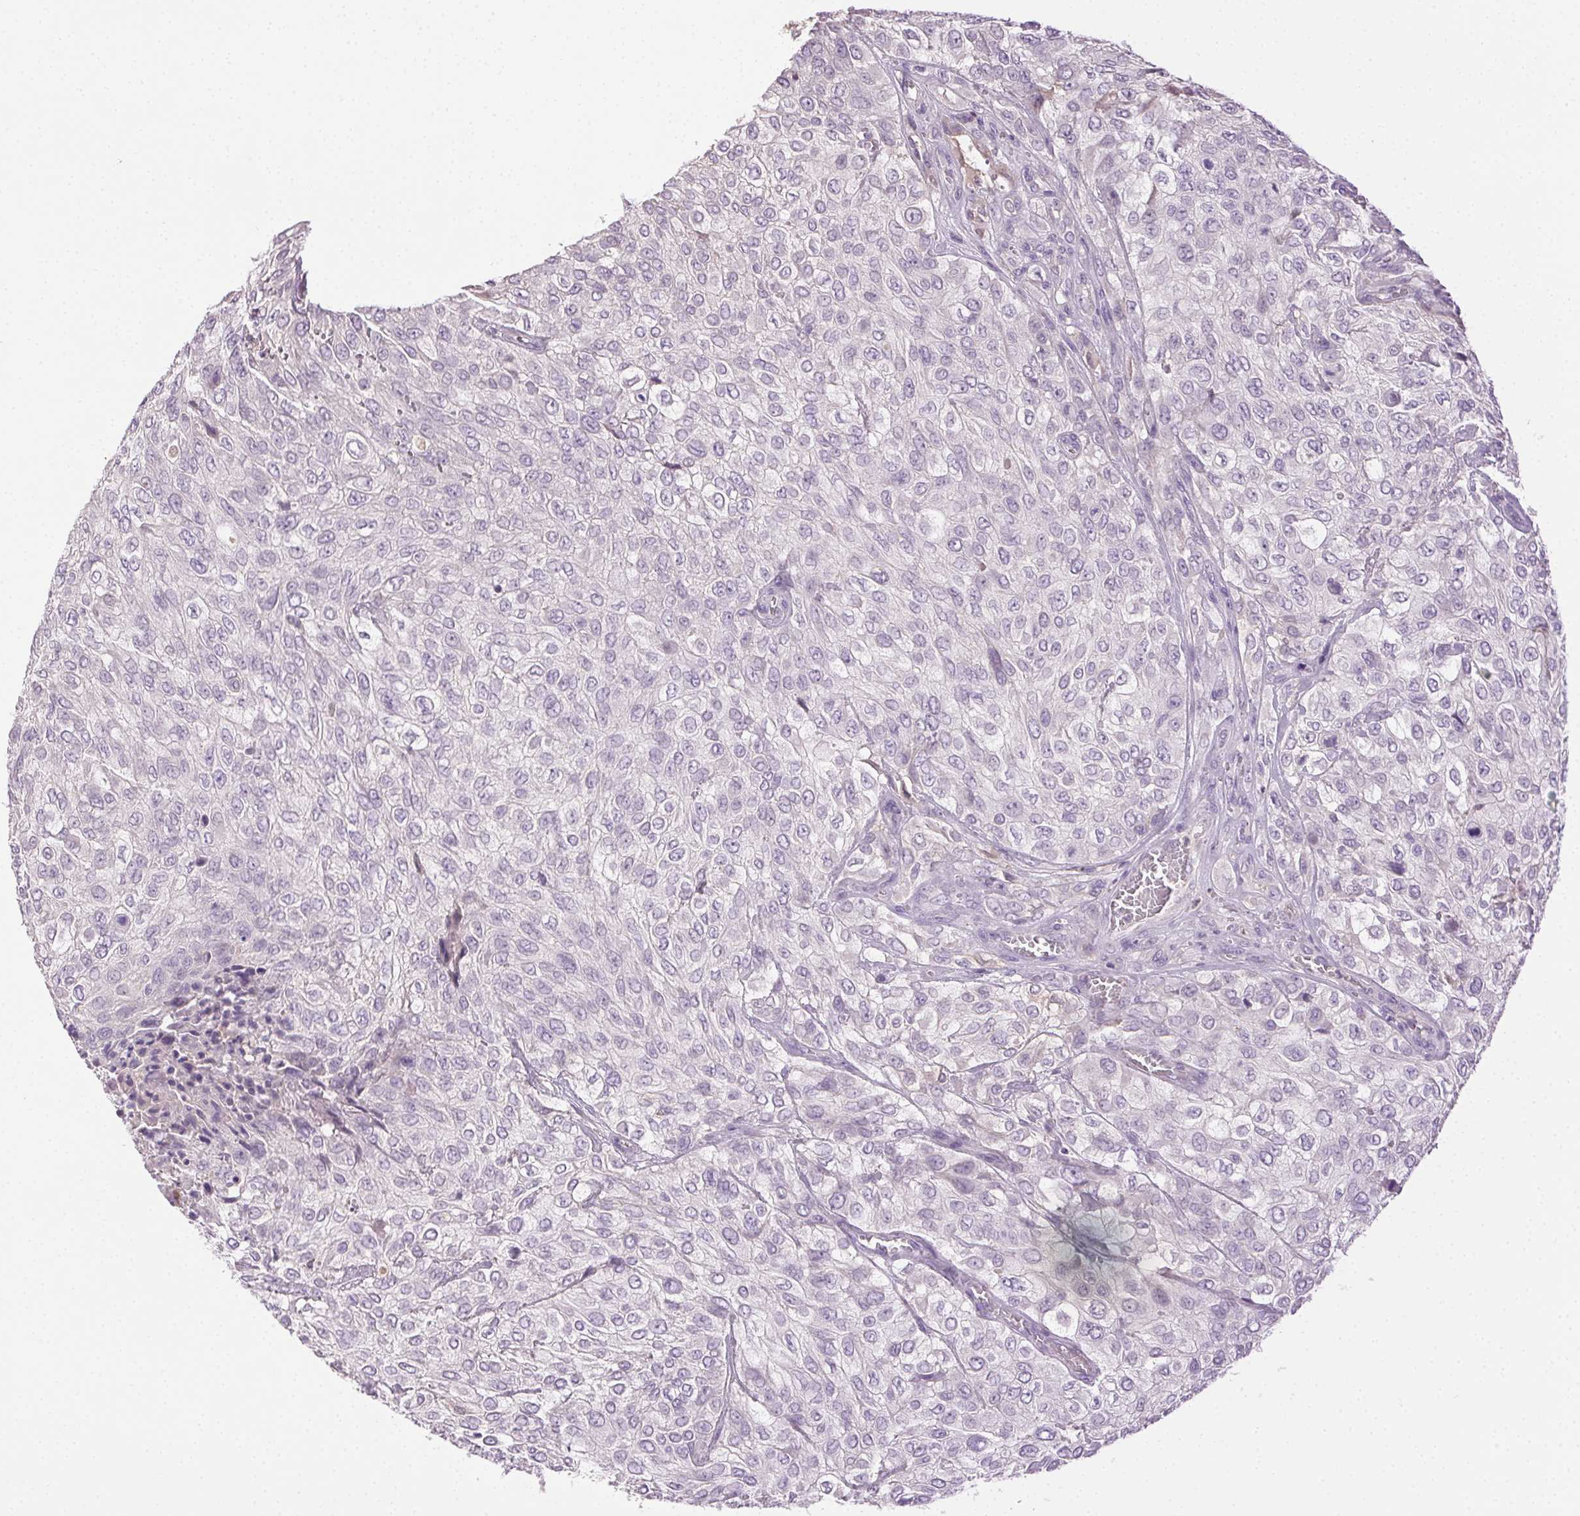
{"staining": {"intensity": "negative", "quantity": "none", "location": "none"}, "tissue": "urothelial cancer", "cell_type": "Tumor cells", "image_type": "cancer", "snomed": [{"axis": "morphology", "description": "Urothelial carcinoma, High grade"}, {"axis": "topography", "description": "Urinary bladder"}], "caption": "High magnification brightfield microscopy of high-grade urothelial carcinoma stained with DAB (brown) and counterstained with hematoxylin (blue): tumor cells show no significant staining. (DAB (3,3'-diaminobenzidine) immunohistochemistry (IHC), high magnification).", "gene": "BPIFB2", "patient": {"sex": "male", "age": 57}}